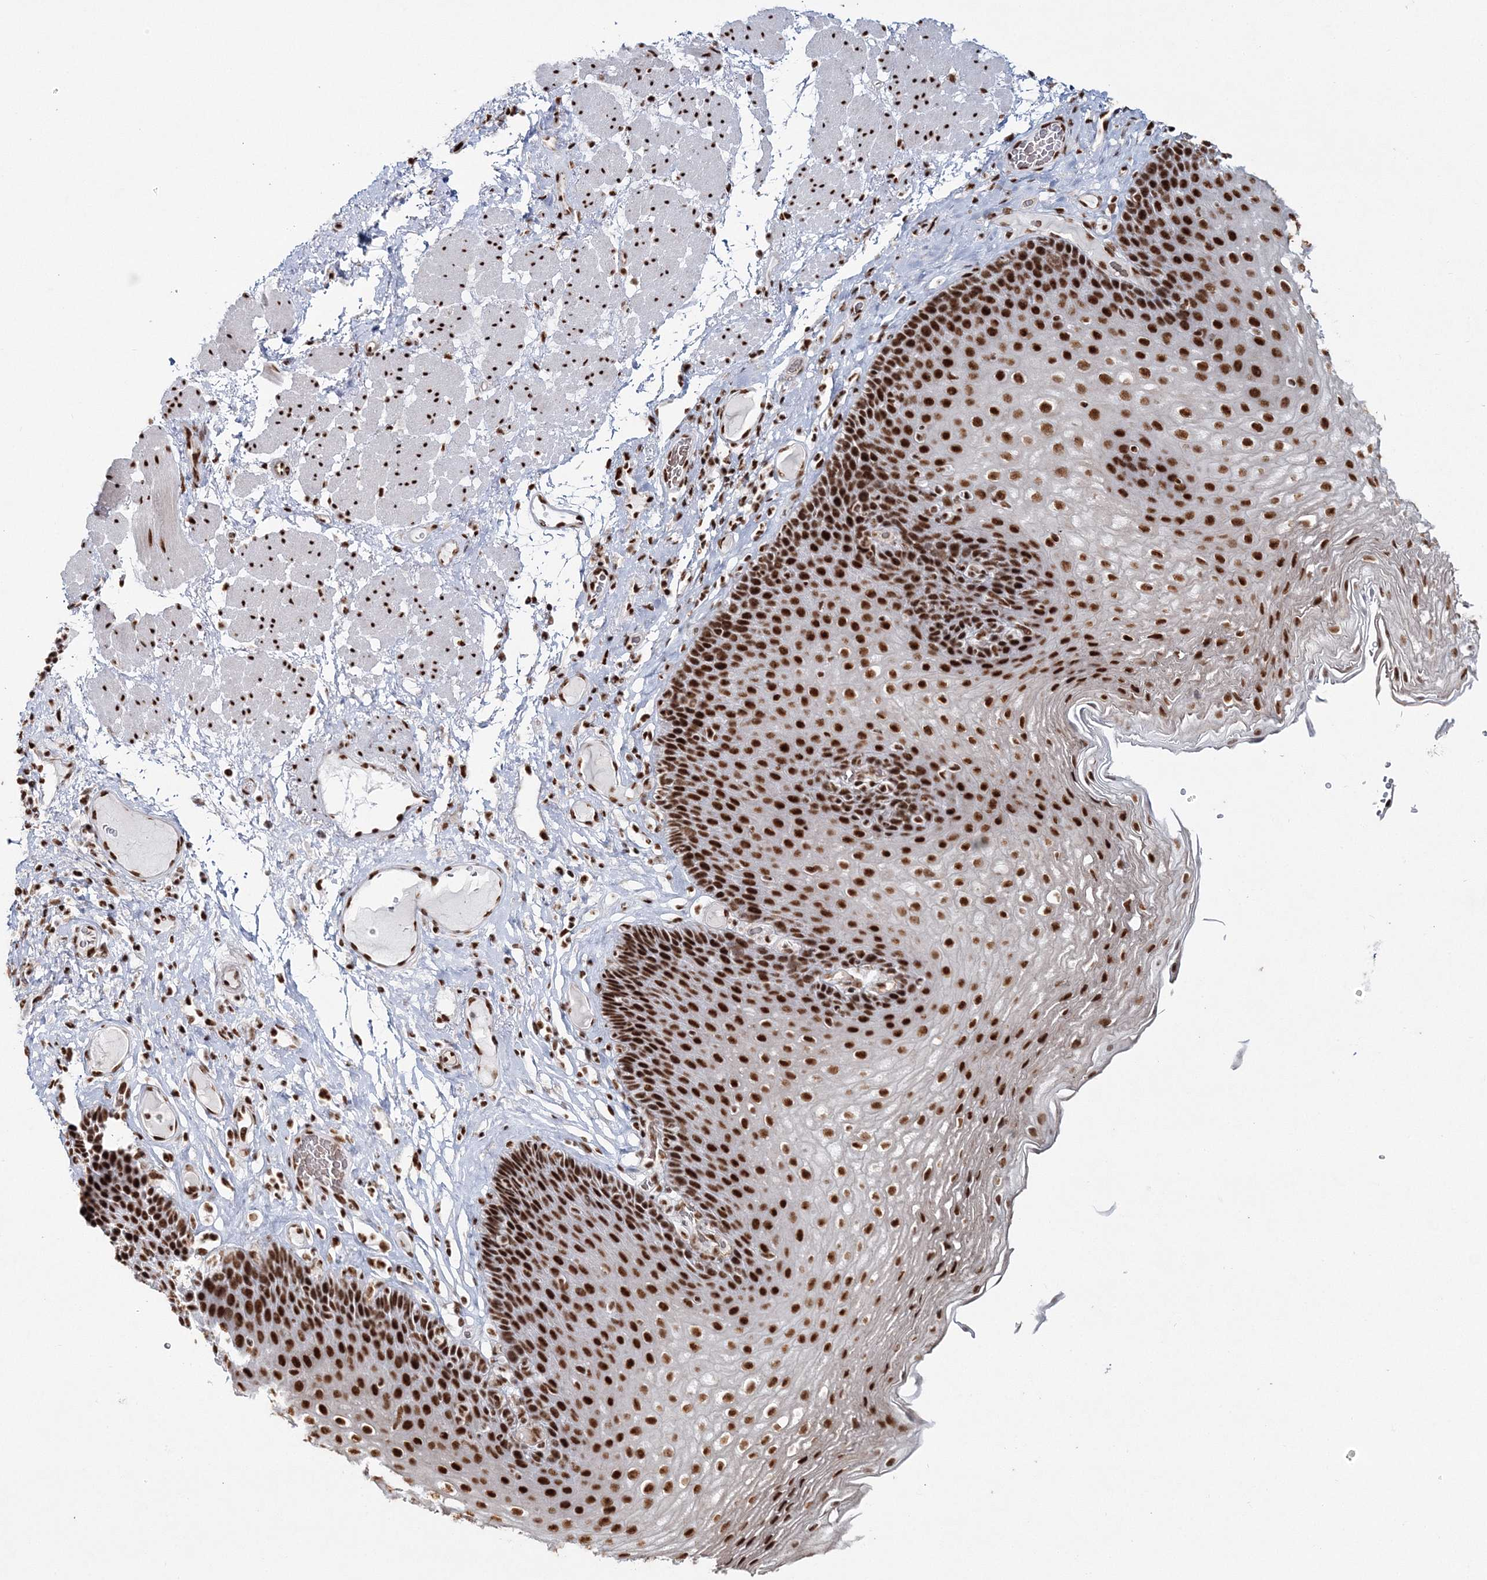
{"staining": {"intensity": "strong", "quantity": ">75%", "location": "nuclear"}, "tissue": "esophagus", "cell_type": "Squamous epithelial cells", "image_type": "normal", "snomed": [{"axis": "morphology", "description": "Normal tissue, NOS"}, {"axis": "topography", "description": "Esophagus"}], "caption": "This is an image of immunohistochemistry (IHC) staining of normal esophagus, which shows strong expression in the nuclear of squamous epithelial cells.", "gene": "ENSG00000290315", "patient": {"sex": "female", "age": 66}}